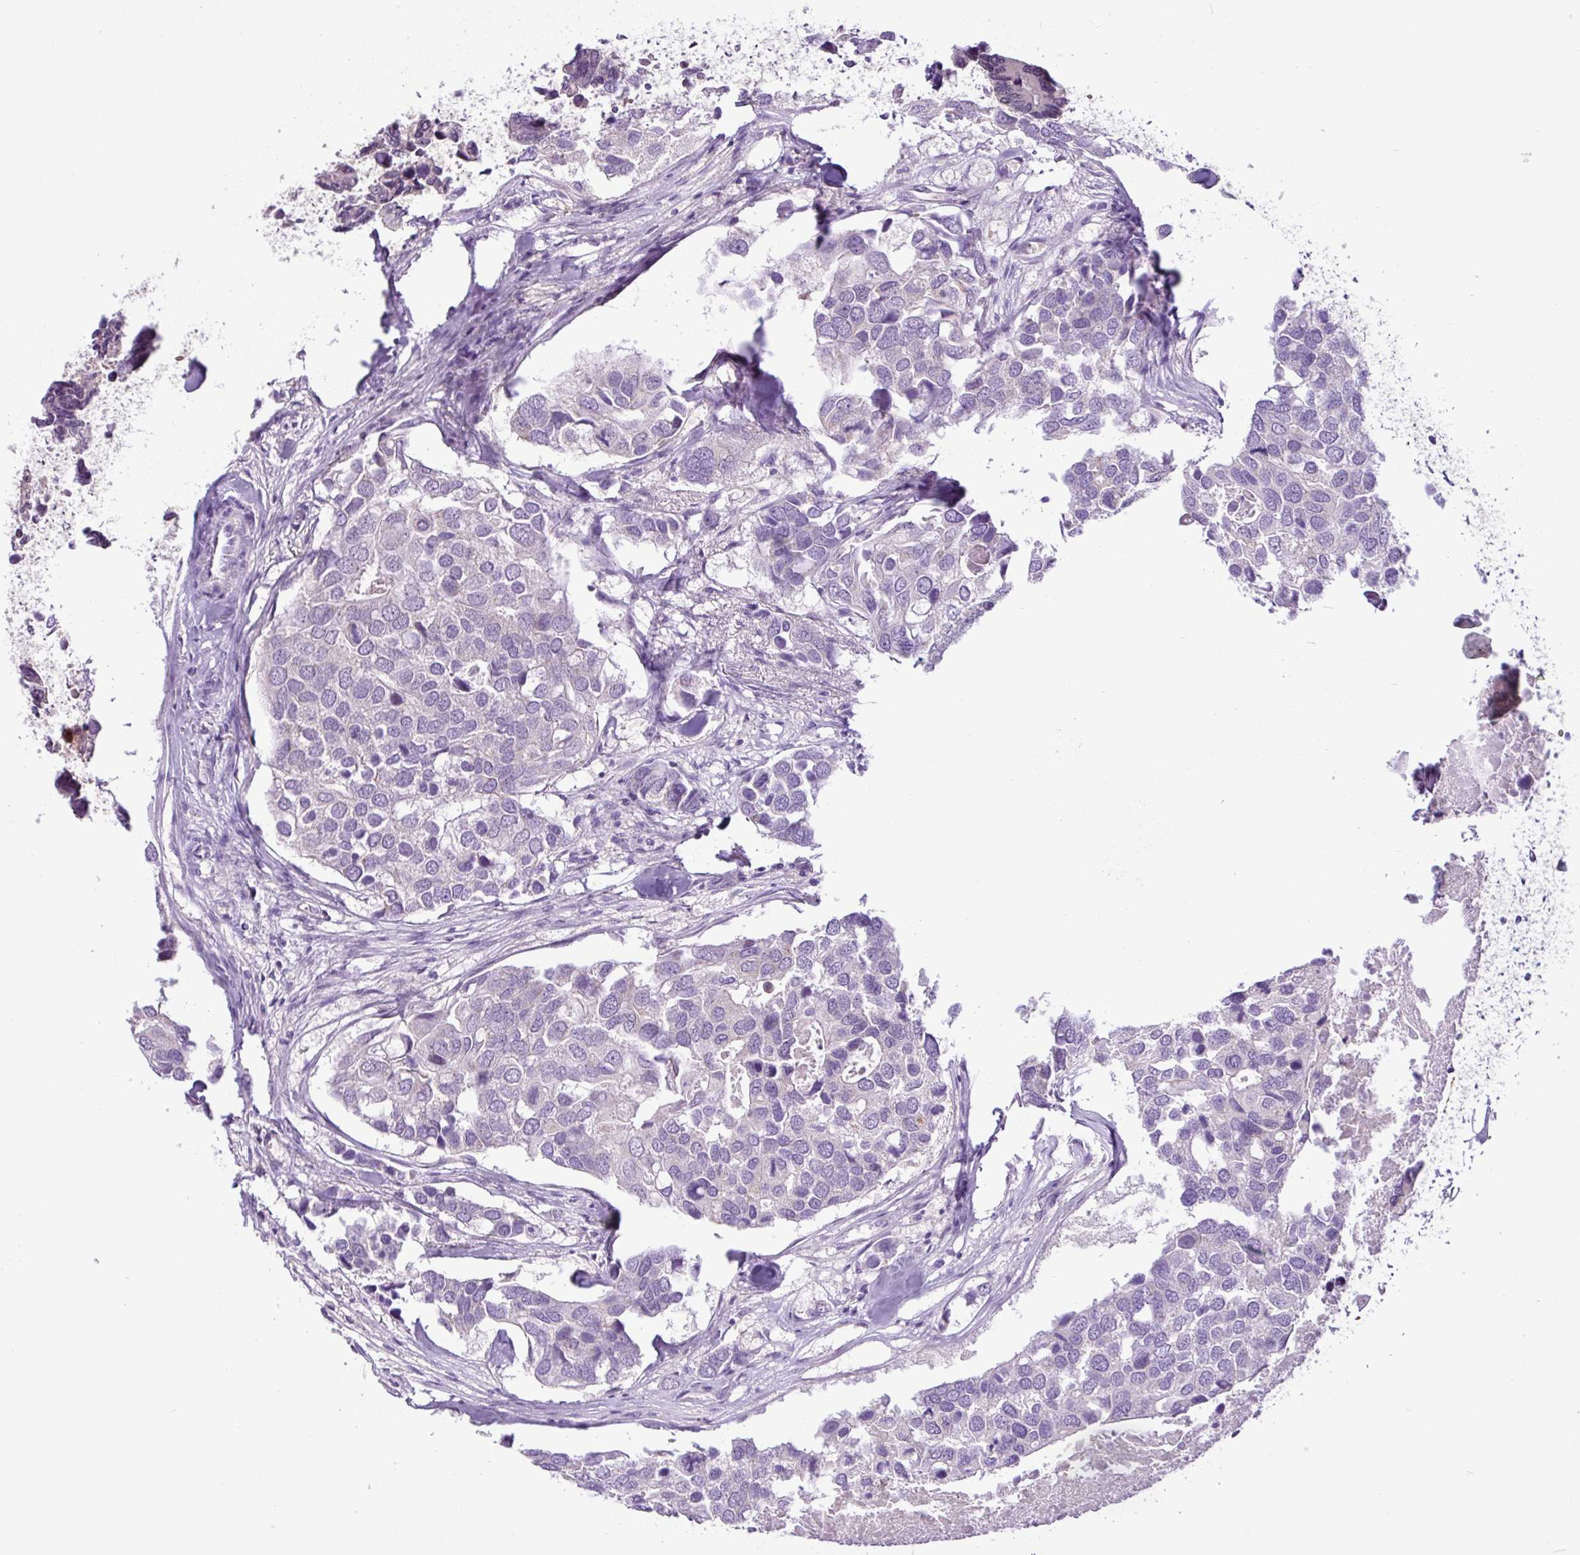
{"staining": {"intensity": "negative", "quantity": "none", "location": "none"}, "tissue": "breast cancer", "cell_type": "Tumor cells", "image_type": "cancer", "snomed": [{"axis": "morphology", "description": "Duct carcinoma"}, {"axis": "topography", "description": "Breast"}], "caption": "The micrograph demonstrates no staining of tumor cells in breast intraductal carcinoma.", "gene": "TONSL", "patient": {"sex": "female", "age": 83}}